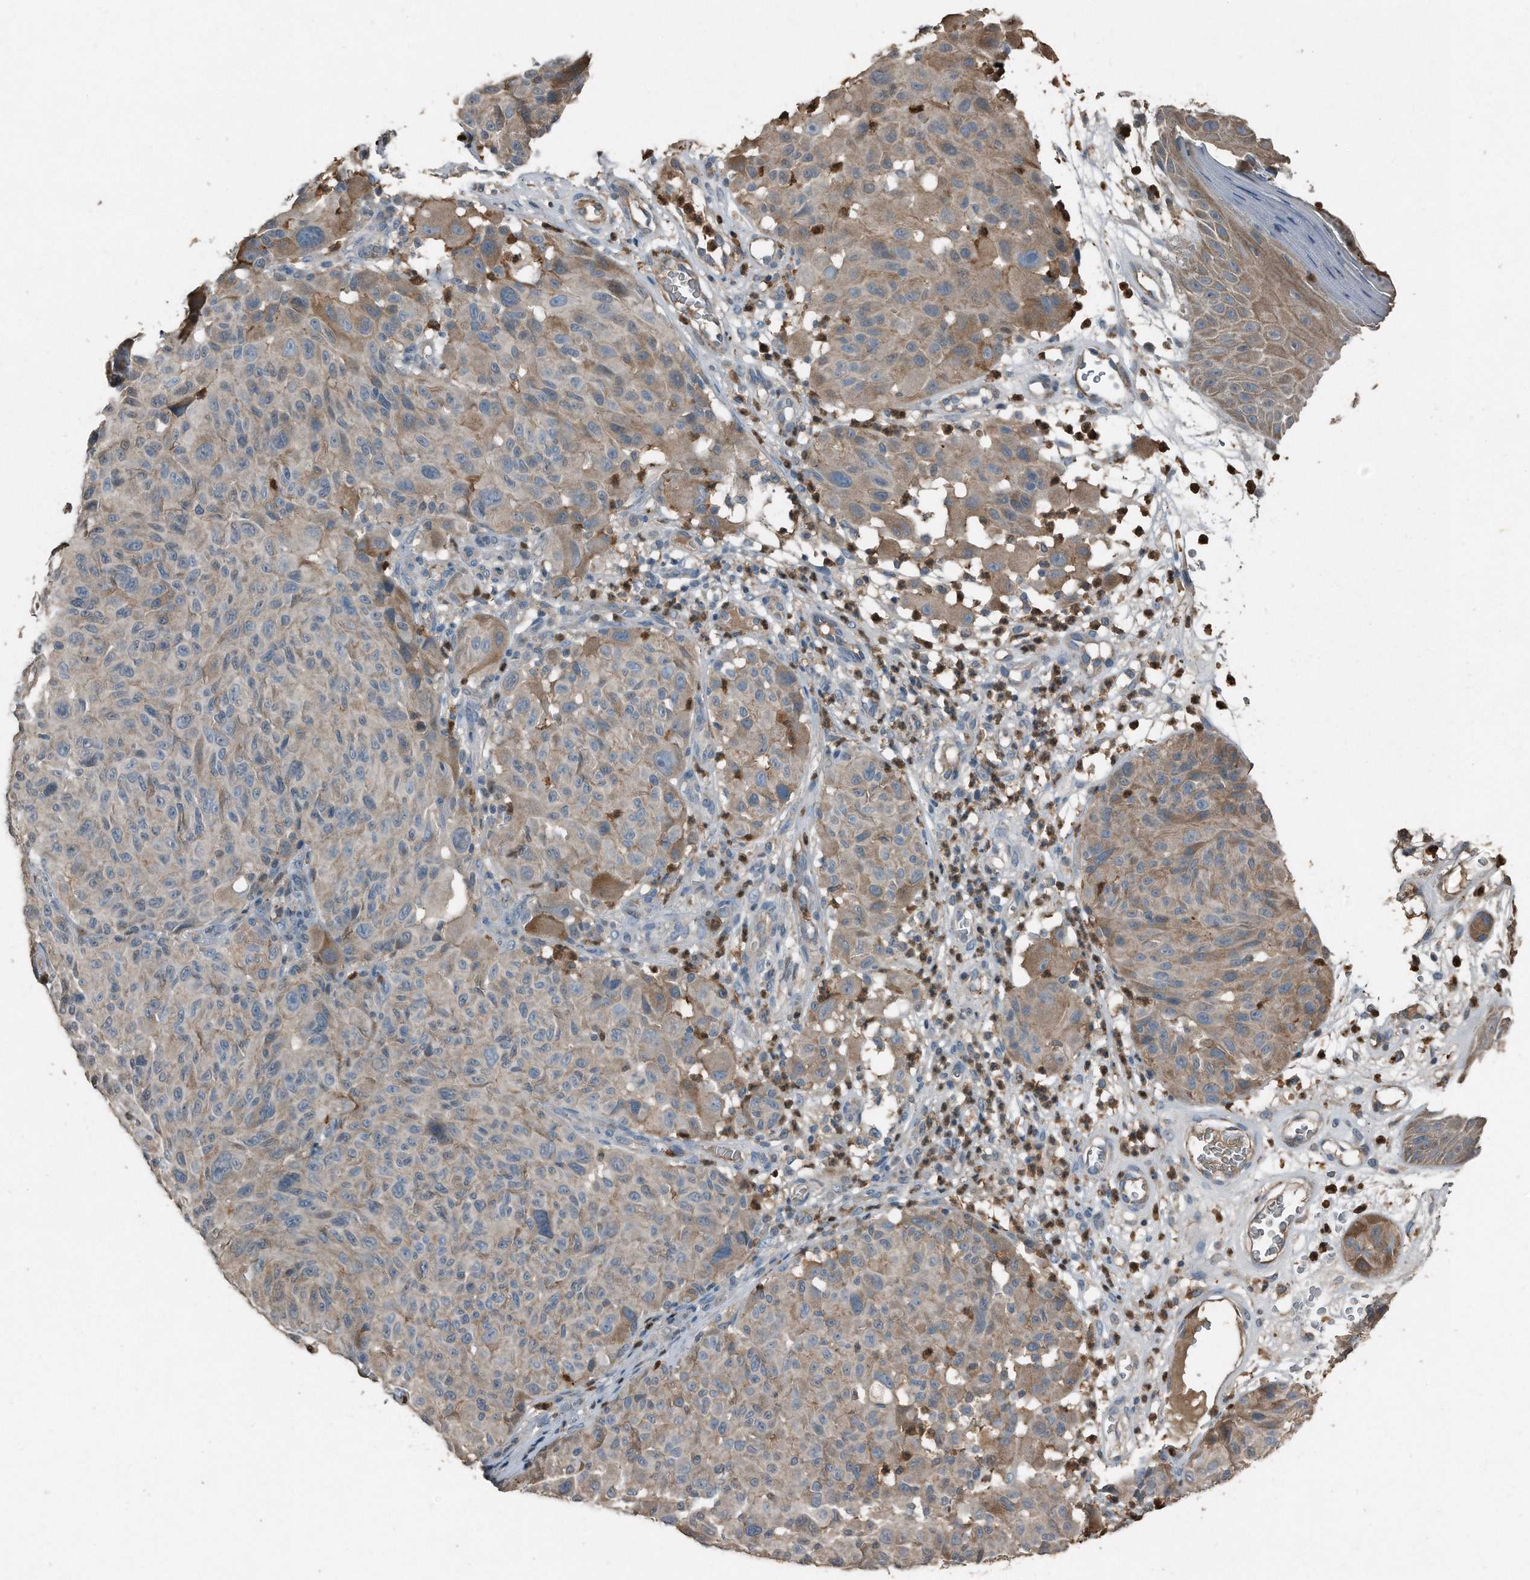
{"staining": {"intensity": "weak", "quantity": "<25%", "location": "cytoplasmic/membranous"}, "tissue": "melanoma", "cell_type": "Tumor cells", "image_type": "cancer", "snomed": [{"axis": "morphology", "description": "Malignant melanoma, NOS"}, {"axis": "topography", "description": "Skin"}], "caption": "A high-resolution image shows IHC staining of malignant melanoma, which demonstrates no significant expression in tumor cells.", "gene": "C9", "patient": {"sex": "male", "age": 83}}